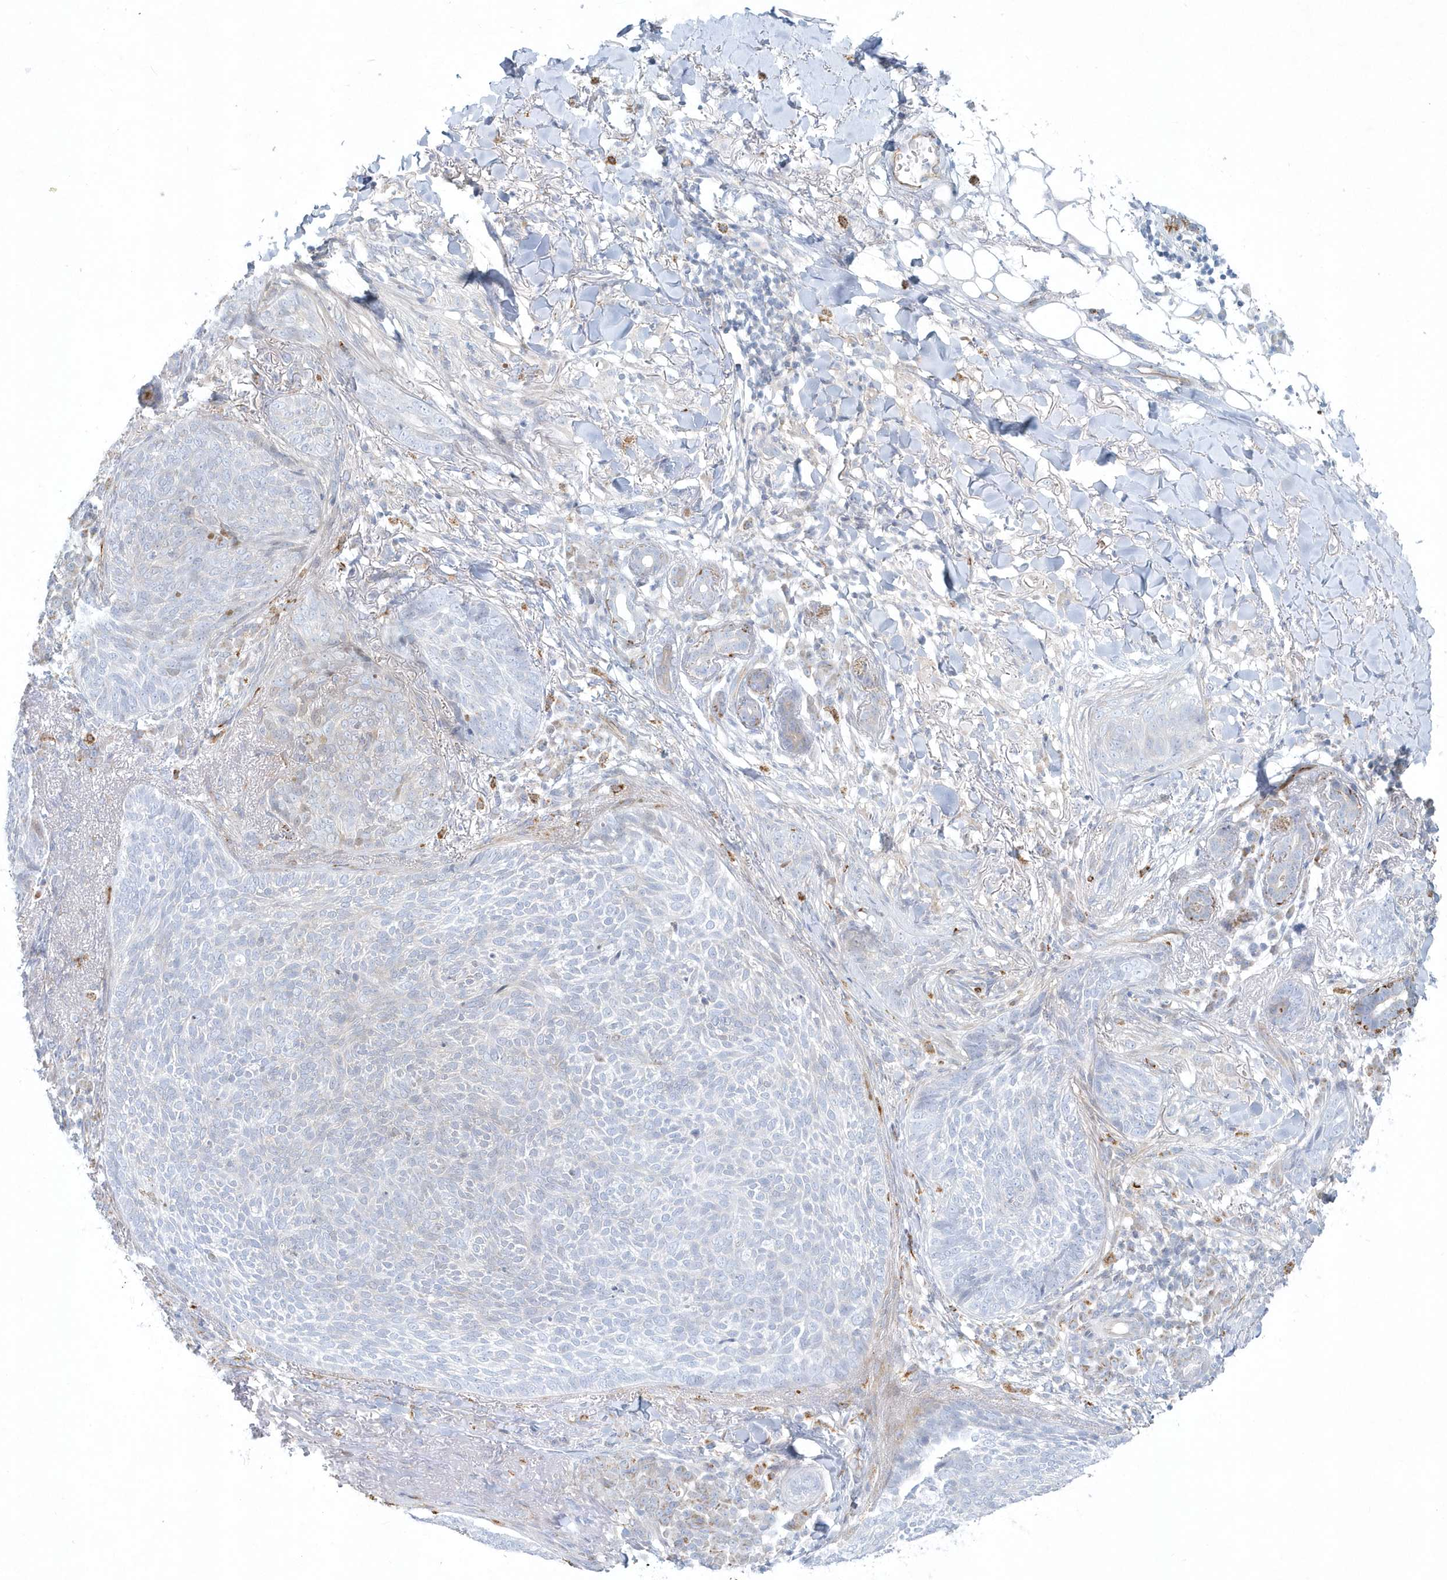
{"staining": {"intensity": "negative", "quantity": "none", "location": "none"}, "tissue": "skin cancer", "cell_type": "Tumor cells", "image_type": "cancer", "snomed": [{"axis": "morphology", "description": "Basal cell carcinoma"}, {"axis": "topography", "description": "Skin"}], "caption": "A high-resolution micrograph shows immunohistochemistry staining of skin cancer (basal cell carcinoma), which reveals no significant expression in tumor cells. (DAB (3,3'-diaminobenzidine) immunohistochemistry (IHC), high magnification).", "gene": "DNAH1", "patient": {"sex": "male", "age": 85}}